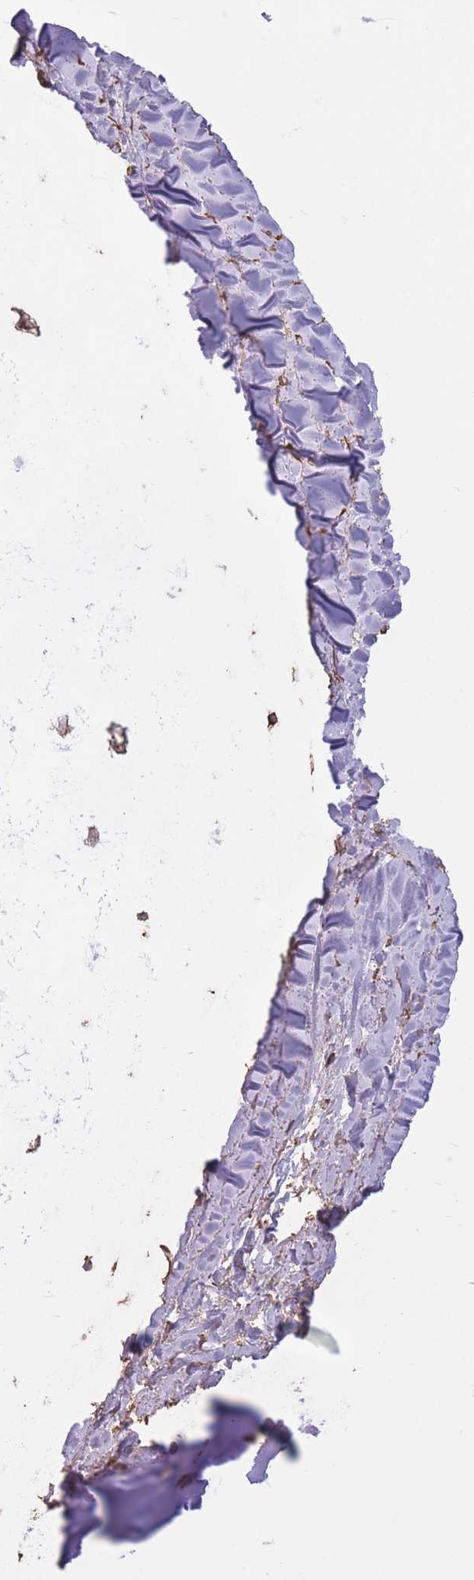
{"staining": {"intensity": "moderate", "quantity": ">75%", "location": "cytoplasmic/membranous"}, "tissue": "adipose tissue", "cell_type": "Adipocytes", "image_type": "normal", "snomed": [{"axis": "morphology", "description": "Normal tissue, NOS"}, {"axis": "topography", "description": "Cartilage tissue"}, {"axis": "topography", "description": "Bronchus"}], "caption": "The histopathology image displays staining of benign adipose tissue, revealing moderate cytoplasmic/membranous protein expression (brown color) within adipocytes. (Stains: DAB in brown, nuclei in blue, Microscopy: brightfield microscopy at high magnification).", "gene": "ADD1", "patient": {"sex": "female", "age": 72}}